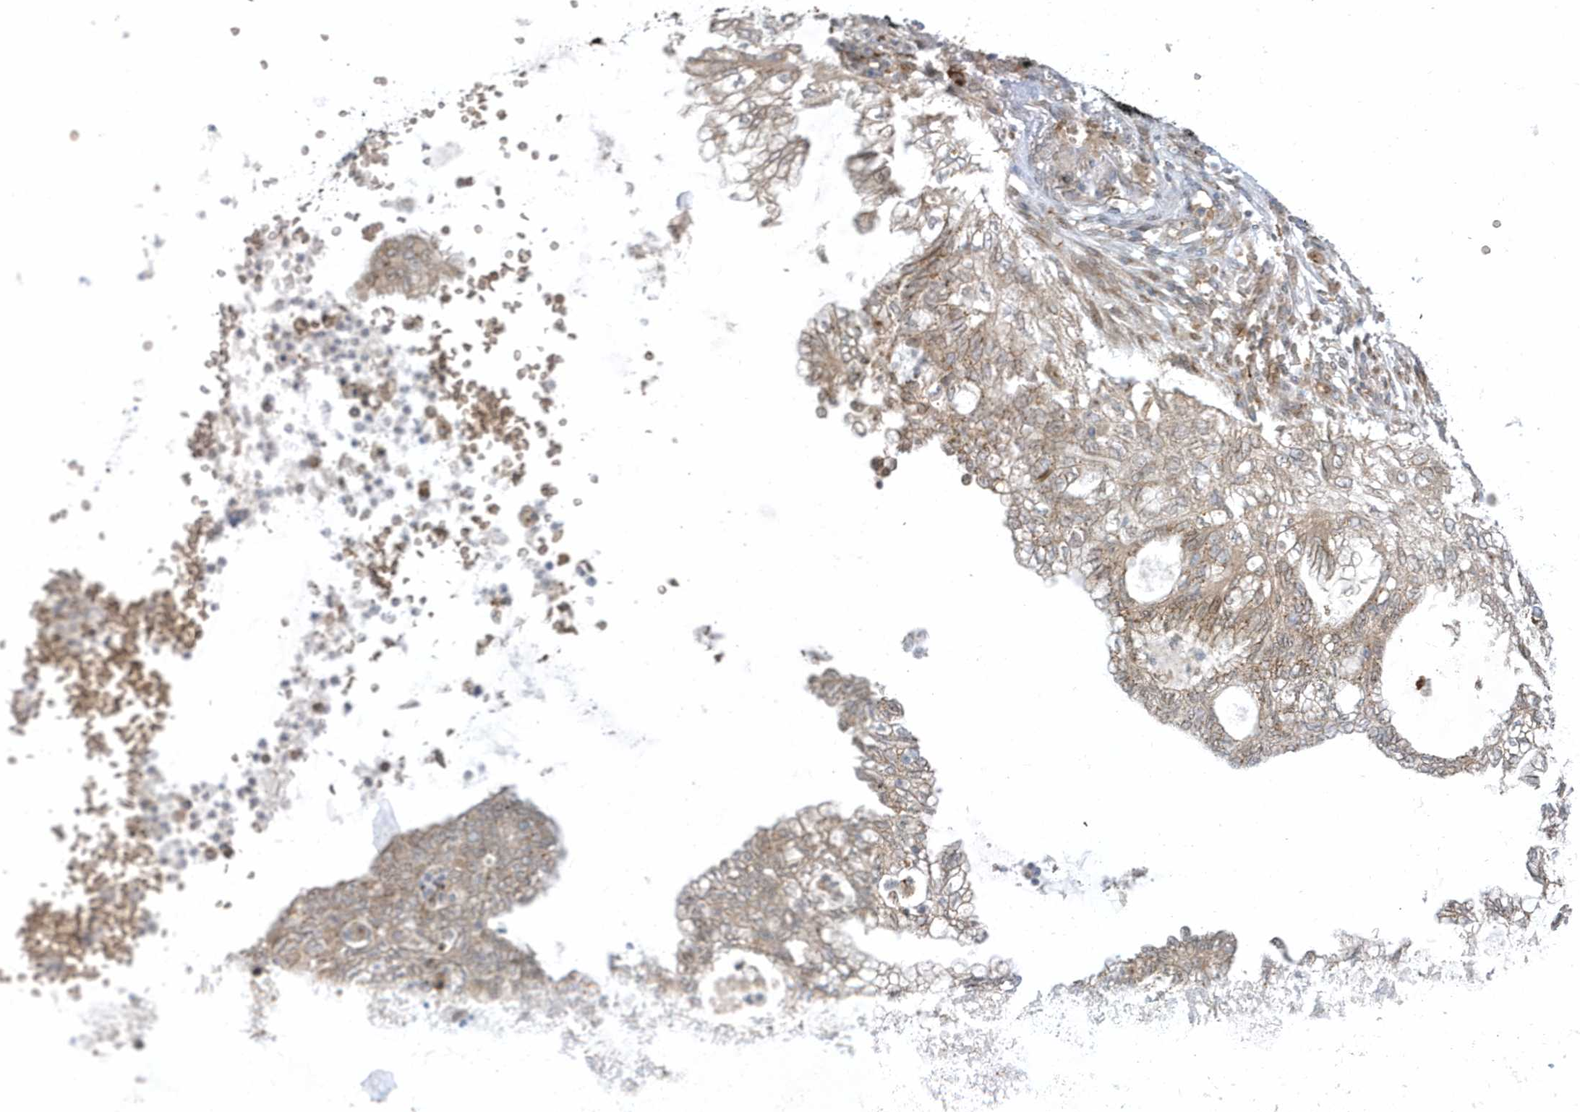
{"staining": {"intensity": "moderate", "quantity": "25%-75%", "location": "cytoplasmic/membranous"}, "tissue": "lung cancer", "cell_type": "Tumor cells", "image_type": "cancer", "snomed": [{"axis": "morphology", "description": "Adenocarcinoma, NOS"}, {"axis": "topography", "description": "Lung"}], "caption": "About 25%-75% of tumor cells in human lung adenocarcinoma exhibit moderate cytoplasmic/membranous protein expression as visualized by brown immunohistochemical staining.", "gene": "RPP40", "patient": {"sex": "female", "age": 70}}